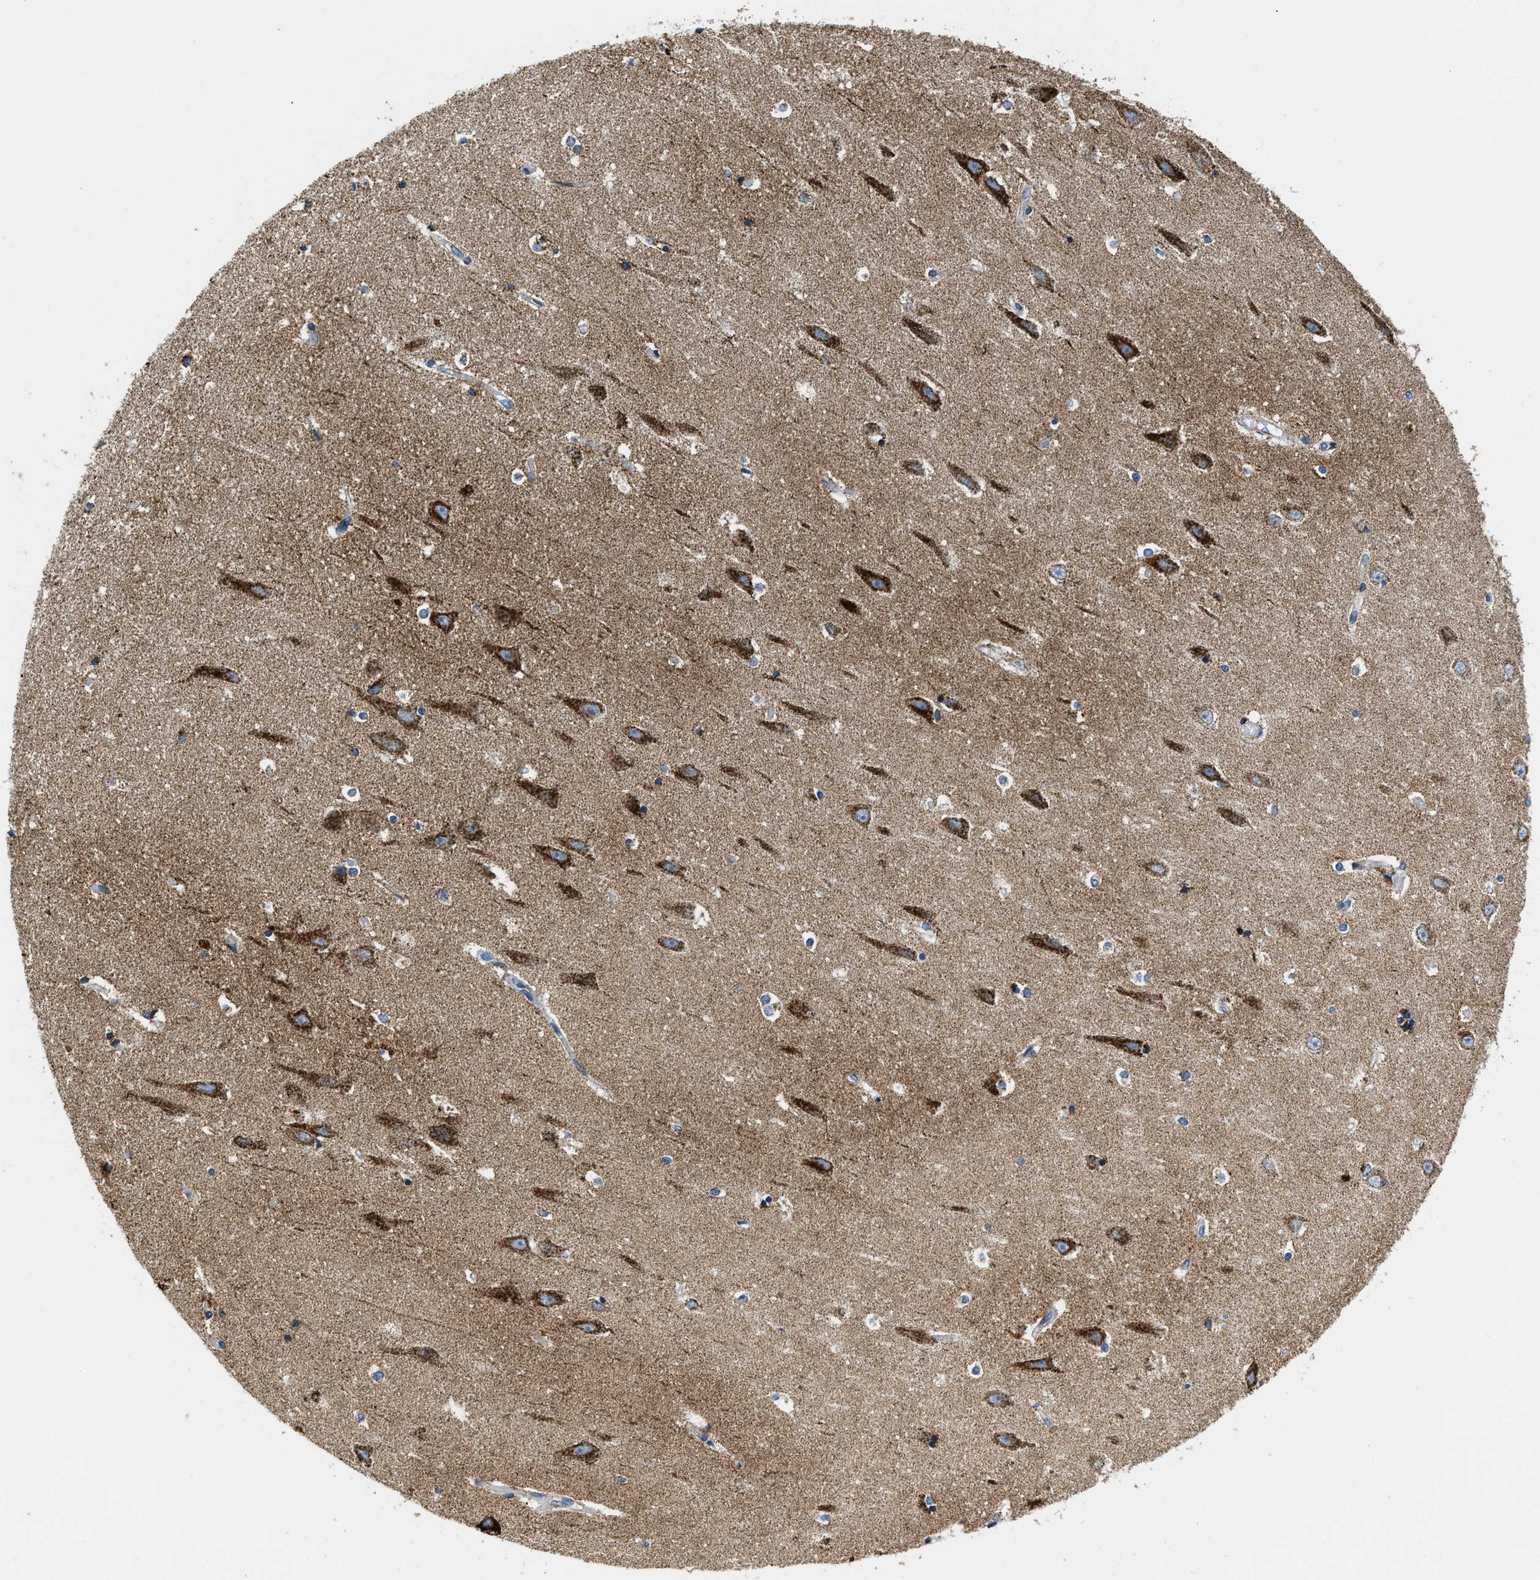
{"staining": {"intensity": "weak", "quantity": "<25%", "location": "cytoplasmic/membranous"}, "tissue": "hippocampus", "cell_type": "Glial cells", "image_type": "normal", "snomed": [{"axis": "morphology", "description": "Normal tissue, NOS"}, {"axis": "topography", "description": "Hippocampus"}], "caption": "High magnification brightfield microscopy of unremarkable hippocampus stained with DAB (3,3'-diaminobenzidine) (brown) and counterstained with hematoxylin (blue): glial cells show no significant positivity. (IHC, brightfield microscopy, high magnification).", "gene": "SFXN1", "patient": {"sex": "male", "age": 45}}